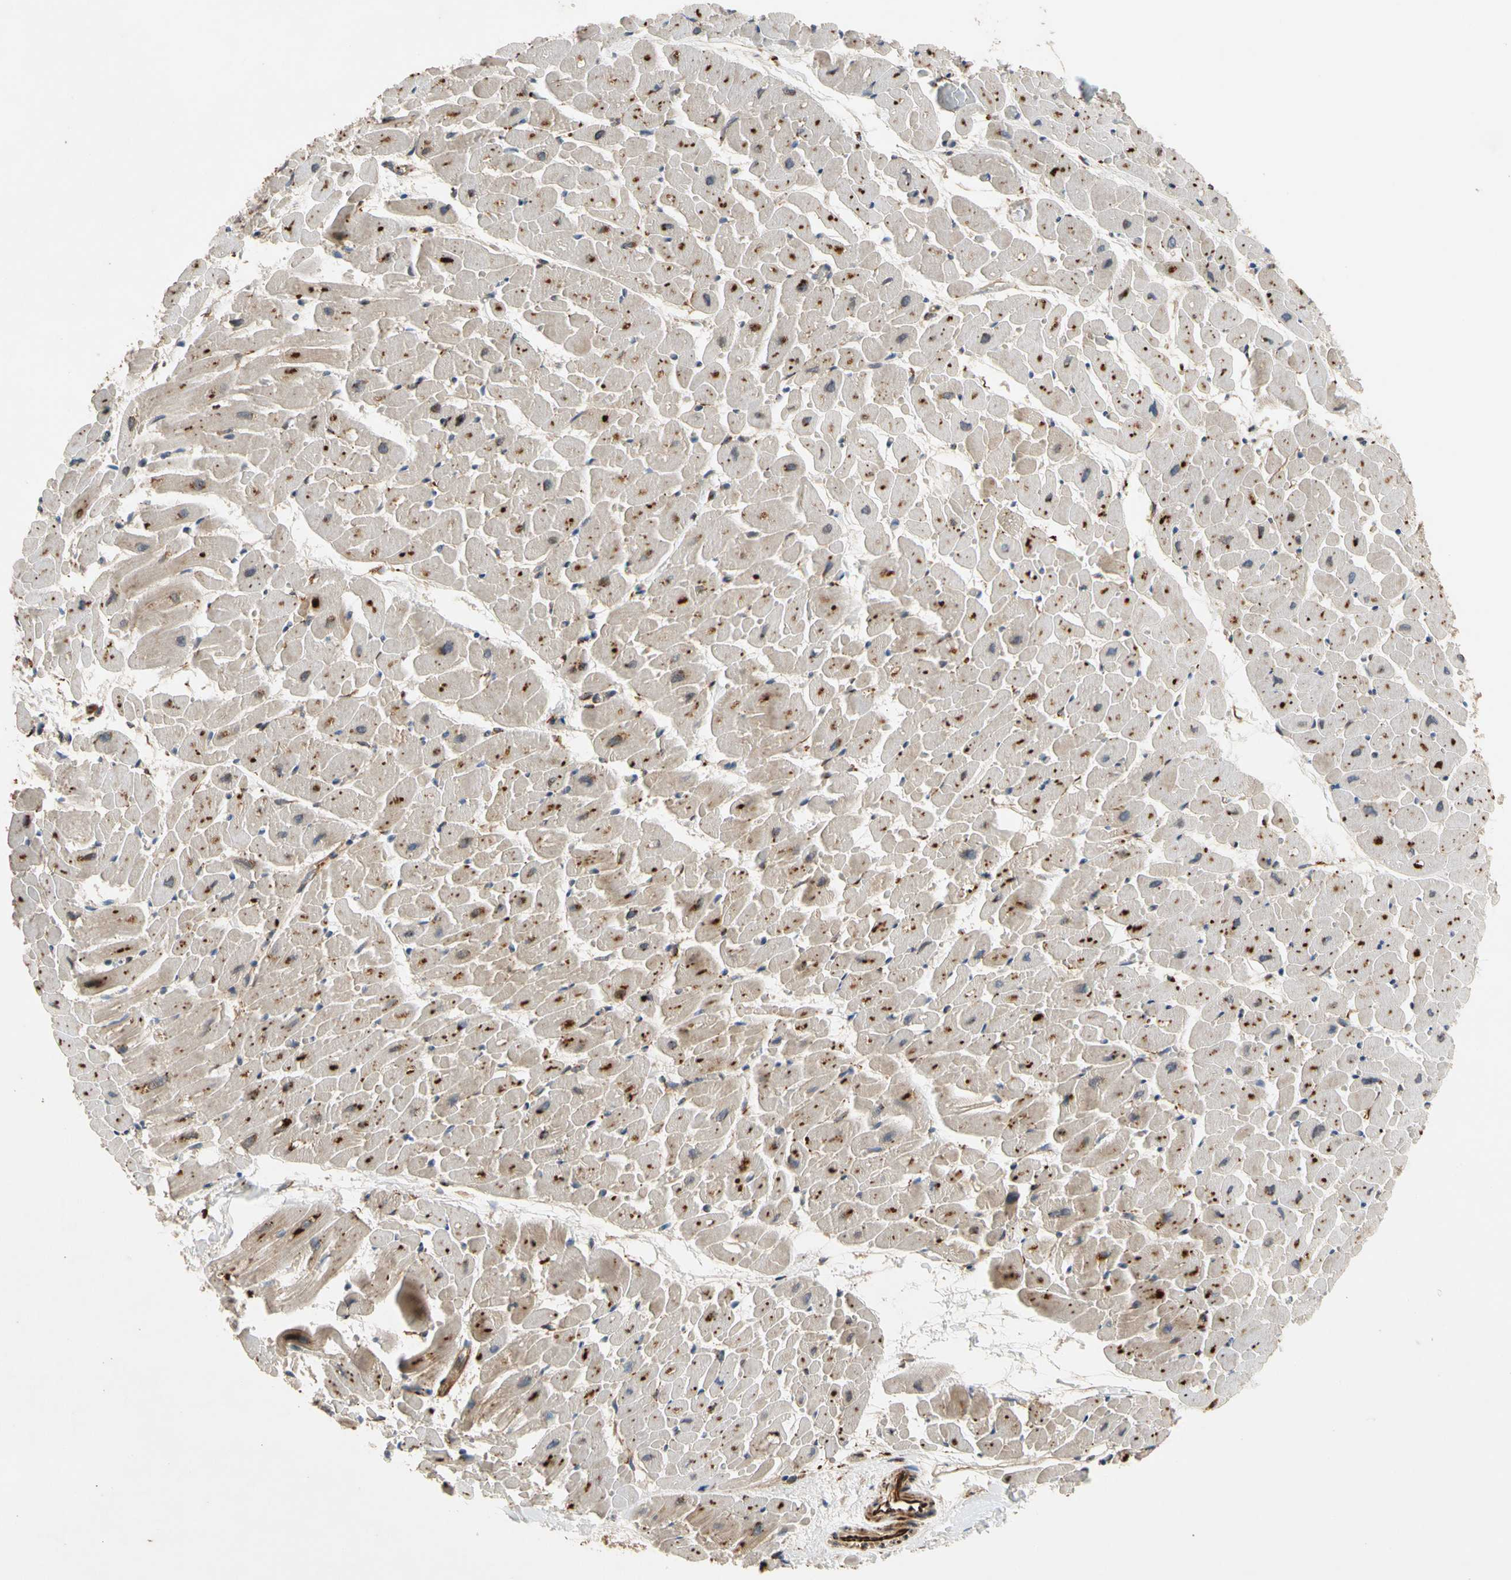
{"staining": {"intensity": "moderate", "quantity": "25%-75%", "location": "cytoplasmic/membranous,nuclear"}, "tissue": "heart muscle", "cell_type": "Cardiomyocytes", "image_type": "normal", "snomed": [{"axis": "morphology", "description": "Normal tissue, NOS"}, {"axis": "topography", "description": "Heart"}], "caption": "Immunohistochemical staining of benign human heart muscle shows medium levels of moderate cytoplasmic/membranous,nuclear expression in about 25%-75% of cardiomyocytes.", "gene": "FGD6", "patient": {"sex": "male", "age": 45}}